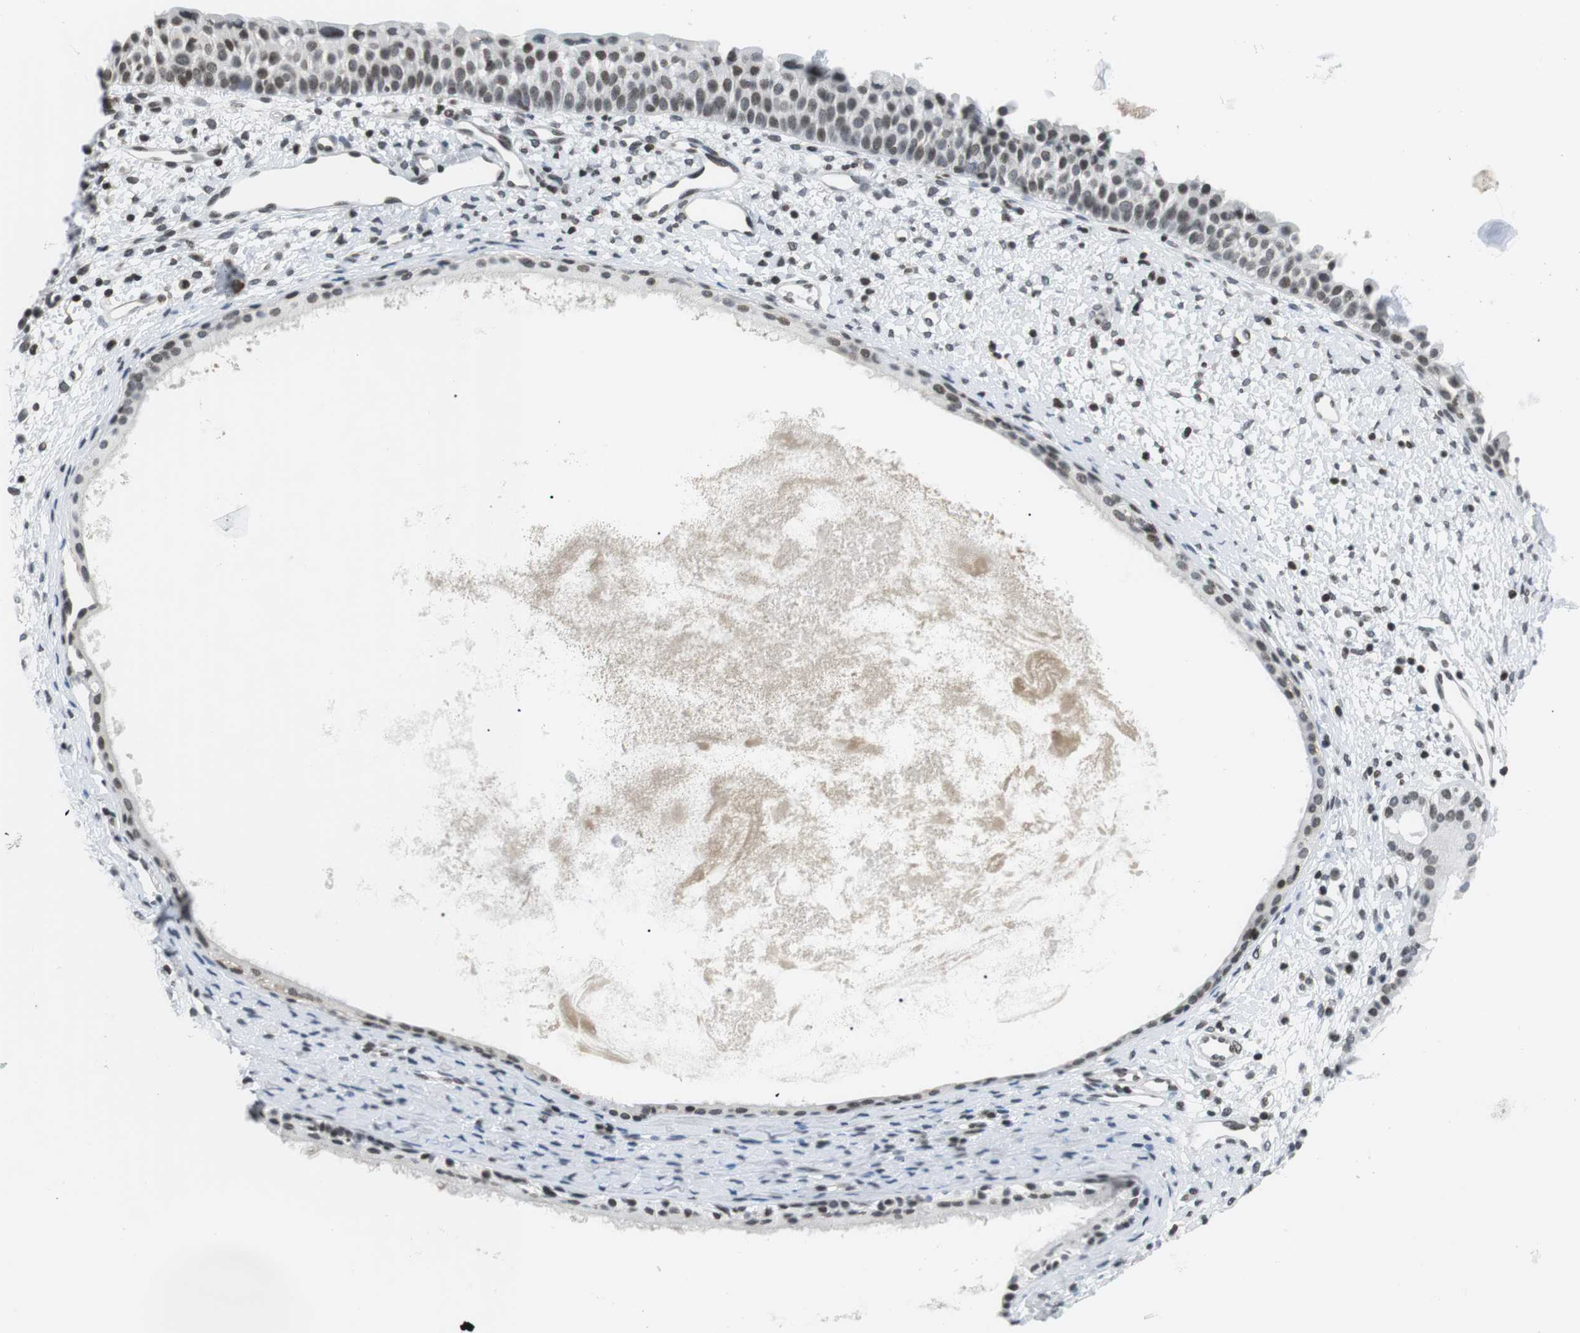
{"staining": {"intensity": "weak", "quantity": ">75%", "location": "nuclear"}, "tissue": "nasopharynx", "cell_type": "Respiratory epithelial cells", "image_type": "normal", "snomed": [{"axis": "morphology", "description": "Normal tissue, NOS"}, {"axis": "topography", "description": "Nasopharynx"}], "caption": "Immunohistochemical staining of unremarkable human nasopharynx displays weak nuclear protein staining in approximately >75% of respiratory epithelial cells. Ihc stains the protein in brown and the nuclei are stained blue.", "gene": "E2F2", "patient": {"sex": "male", "age": 22}}